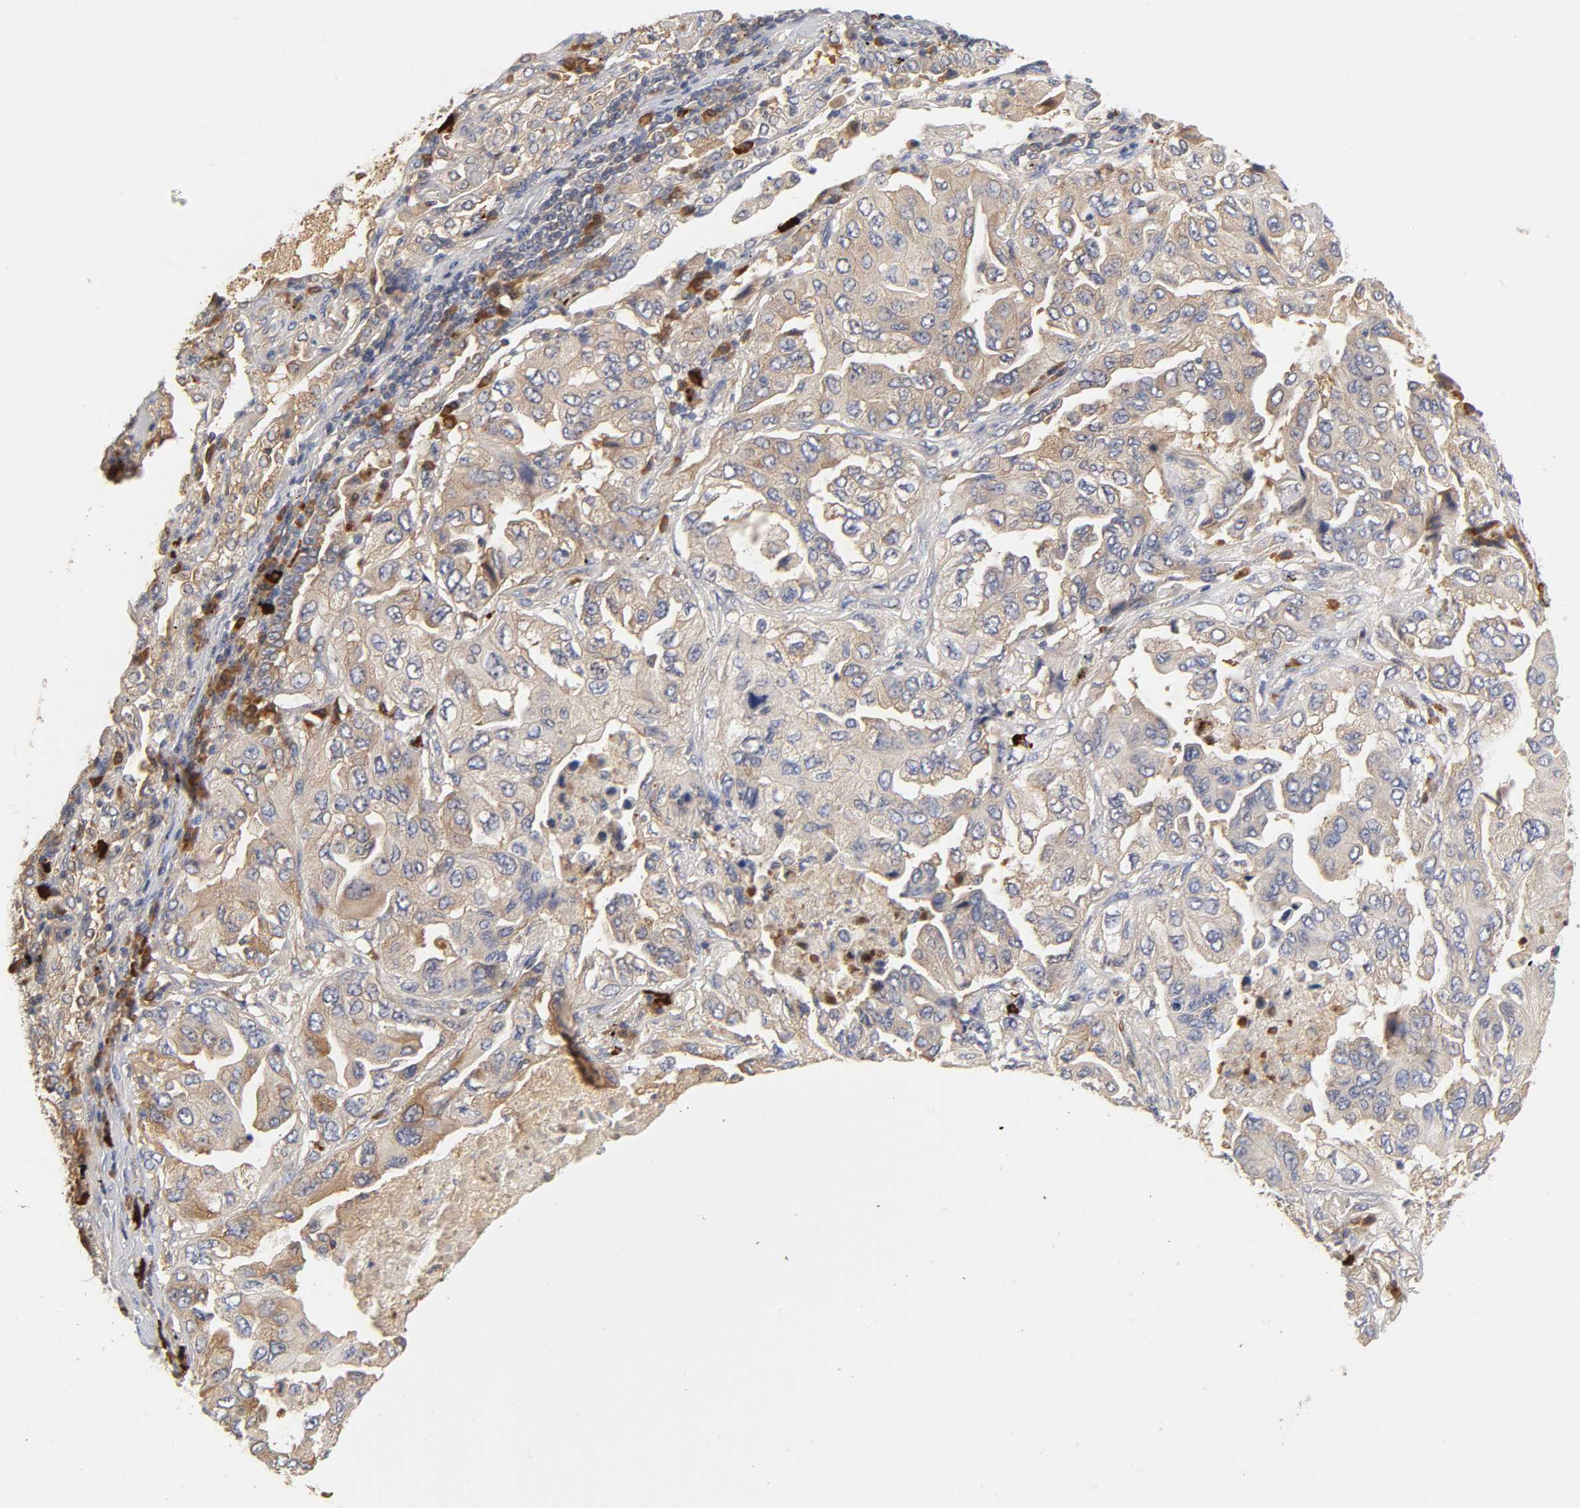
{"staining": {"intensity": "moderate", "quantity": ">75%", "location": "cytoplasmic/membranous"}, "tissue": "lung cancer", "cell_type": "Tumor cells", "image_type": "cancer", "snomed": [{"axis": "morphology", "description": "Adenocarcinoma, NOS"}, {"axis": "topography", "description": "Lung"}], "caption": "High-magnification brightfield microscopy of adenocarcinoma (lung) stained with DAB (brown) and counterstained with hematoxylin (blue). tumor cells exhibit moderate cytoplasmic/membranous expression is seen in about>75% of cells.", "gene": "RPS29", "patient": {"sex": "female", "age": 65}}